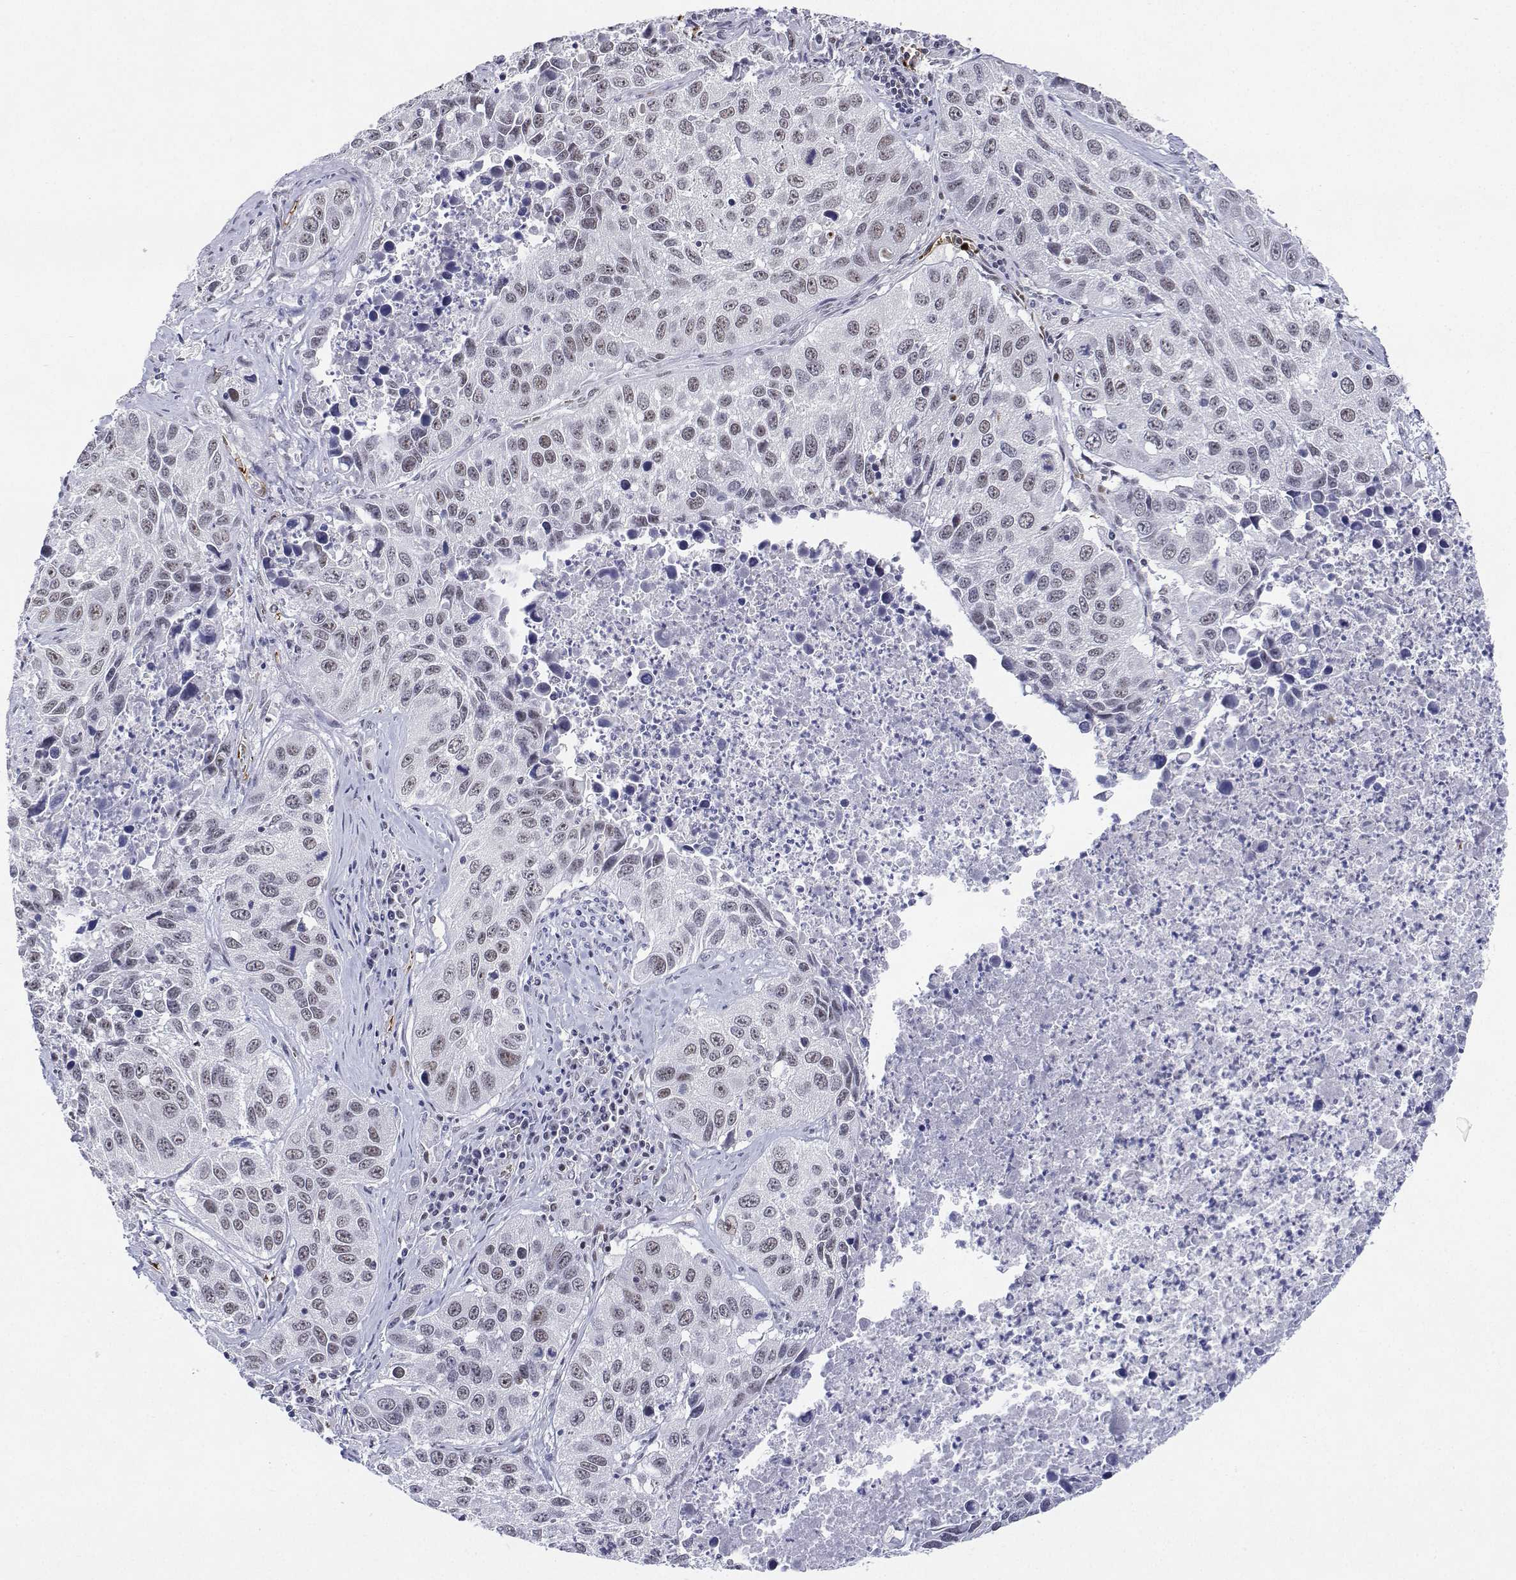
{"staining": {"intensity": "weak", "quantity": "25%-75%", "location": "nuclear"}, "tissue": "lung cancer", "cell_type": "Tumor cells", "image_type": "cancer", "snomed": [{"axis": "morphology", "description": "Squamous cell carcinoma, NOS"}, {"axis": "topography", "description": "Lung"}], "caption": "Approximately 25%-75% of tumor cells in human lung cancer exhibit weak nuclear protein positivity as visualized by brown immunohistochemical staining.", "gene": "ADAR", "patient": {"sex": "female", "age": 61}}